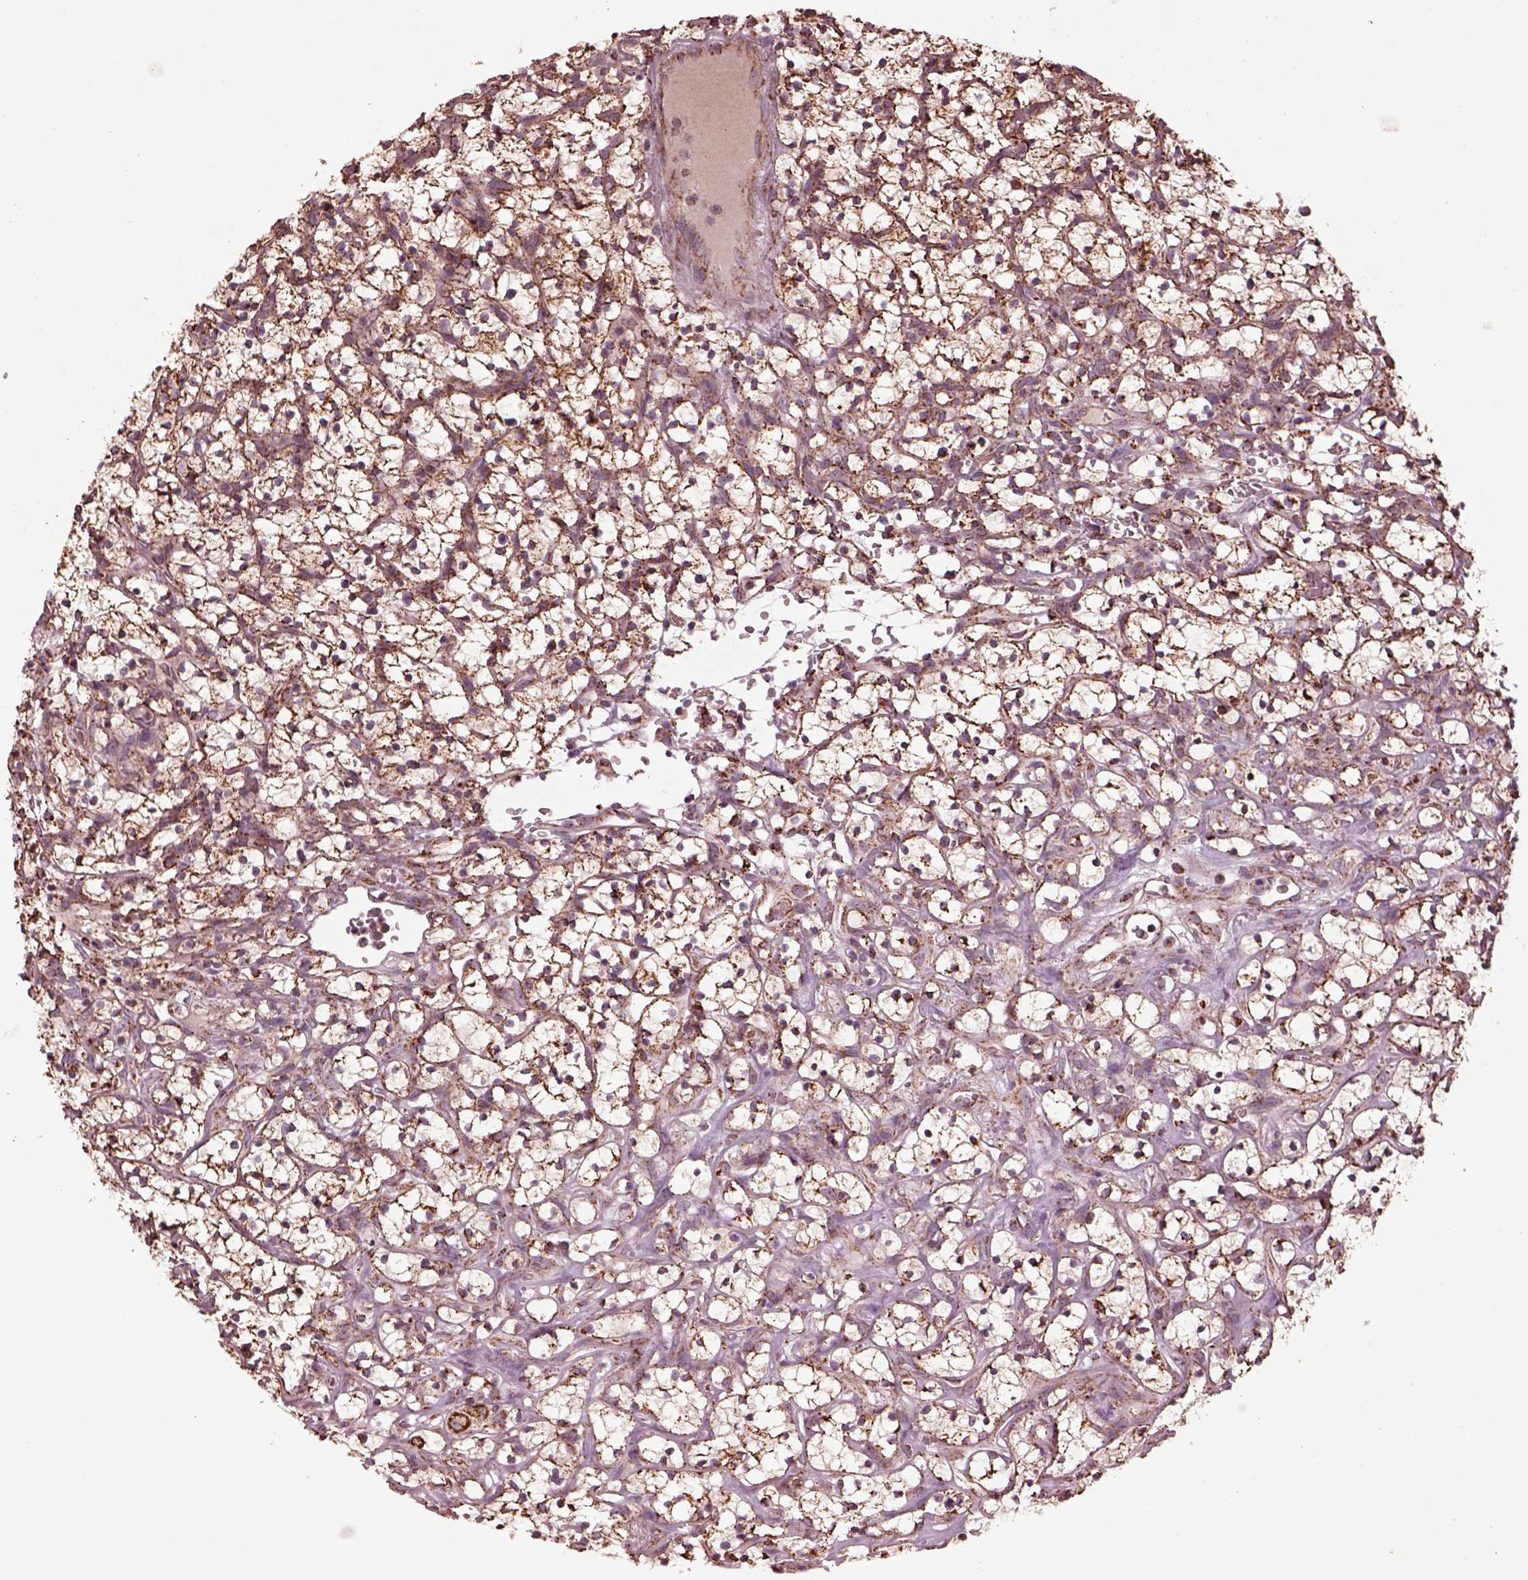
{"staining": {"intensity": "weak", "quantity": ">75%", "location": "cytoplasmic/membranous"}, "tissue": "renal cancer", "cell_type": "Tumor cells", "image_type": "cancer", "snomed": [{"axis": "morphology", "description": "Adenocarcinoma, NOS"}, {"axis": "topography", "description": "Kidney"}], "caption": "Protein staining displays weak cytoplasmic/membranous expression in approximately >75% of tumor cells in renal adenocarcinoma. (Brightfield microscopy of DAB IHC at high magnification).", "gene": "TMEM254", "patient": {"sex": "female", "age": 64}}